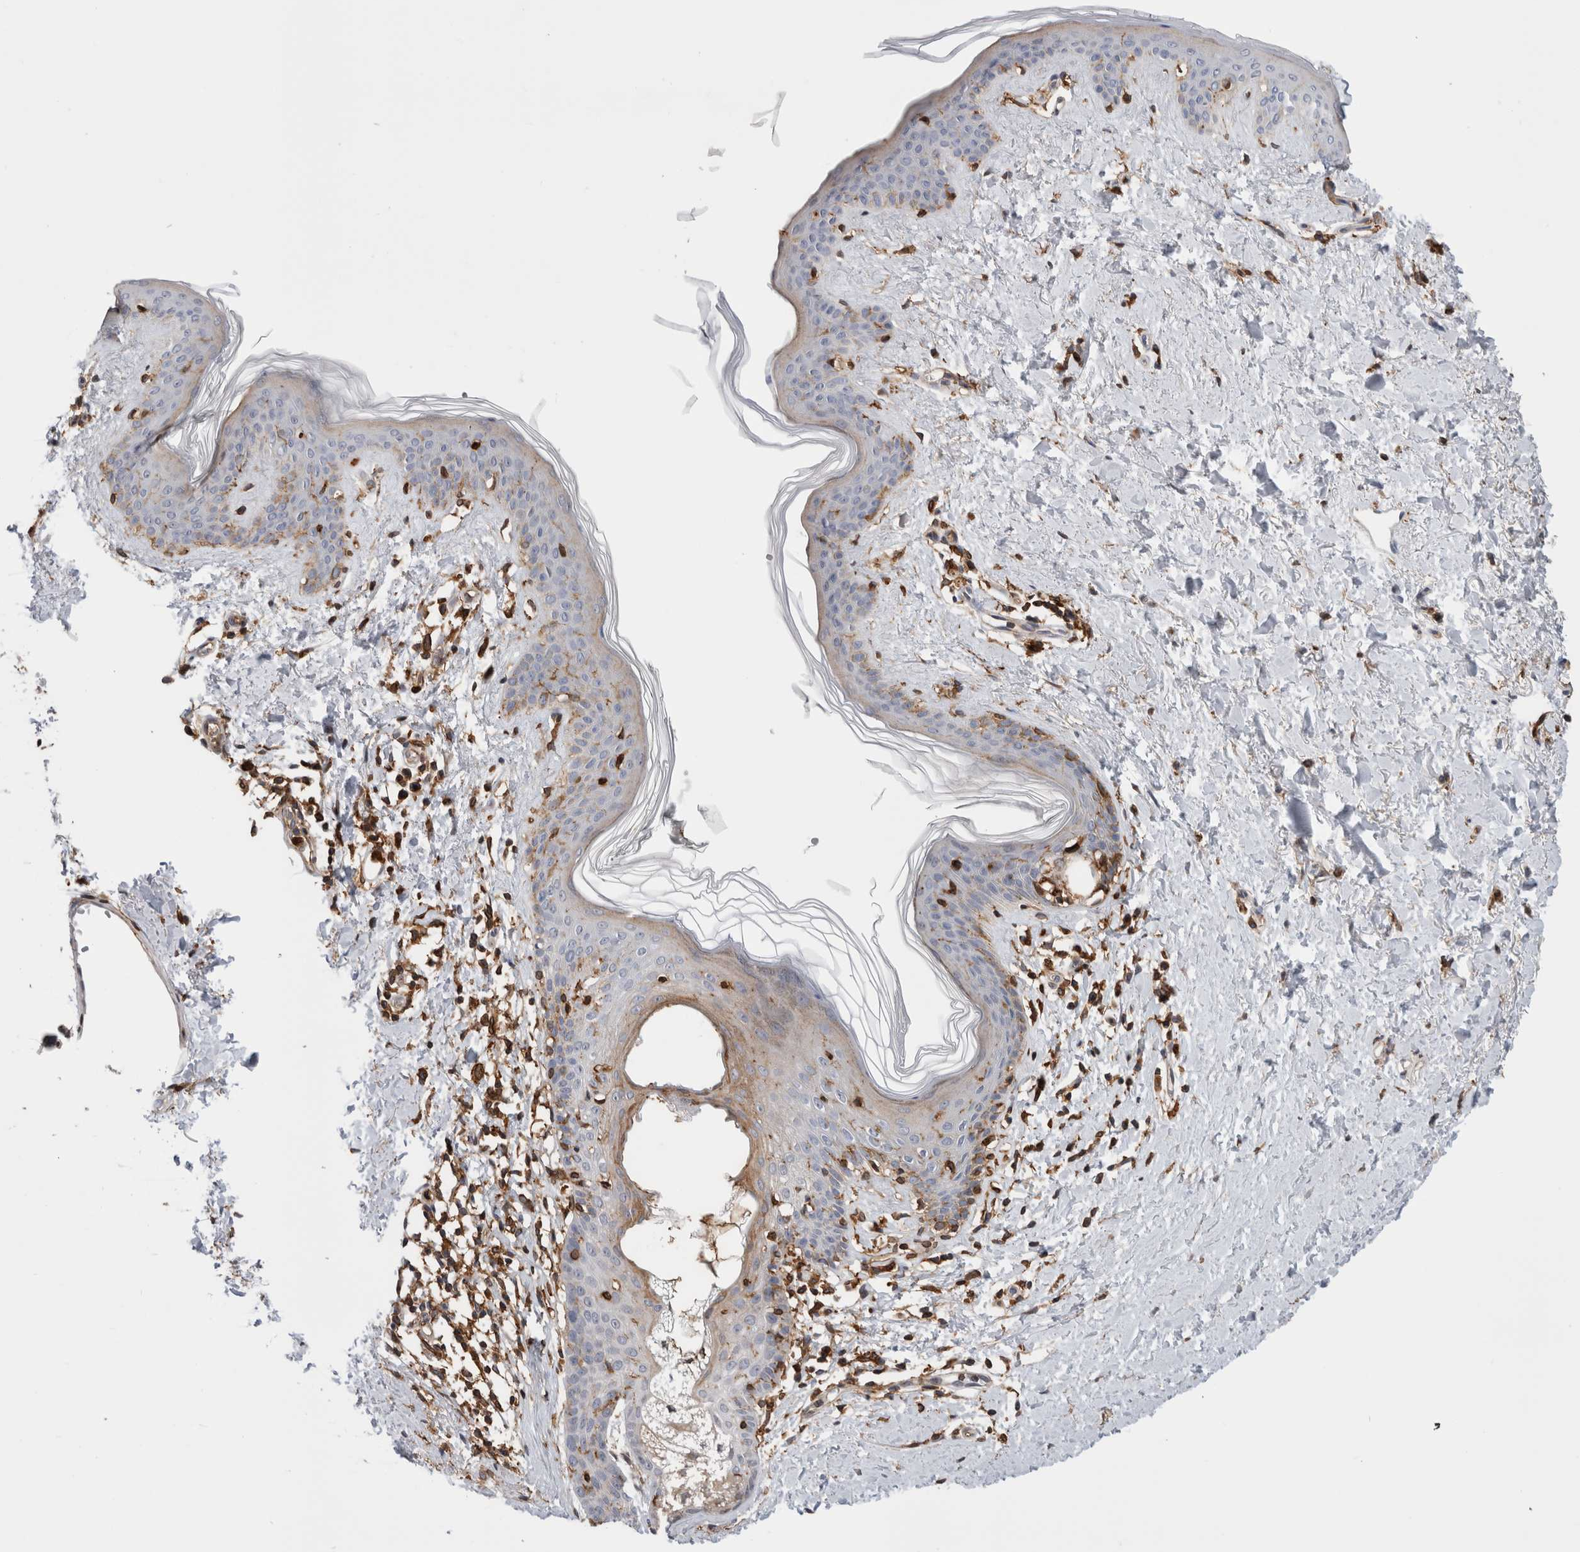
{"staining": {"intensity": "moderate", "quantity": ">75%", "location": "cytoplasmic/membranous"}, "tissue": "skin", "cell_type": "Fibroblasts", "image_type": "normal", "snomed": [{"axis": "morphology", "description": "Normal tissue, NOS"}, {"axis": "topography", "description": "Skin"}], "caption": "DAB (3,3'-diaminobenzidine) immunohistochemical staining of unremarkable human skin shows moderate cytoplasmic/membranous protein staining in approximately >75% of fibroblasts.", "gene": "CCDC88B", "patient": {"sex": "female", "age": 46}}